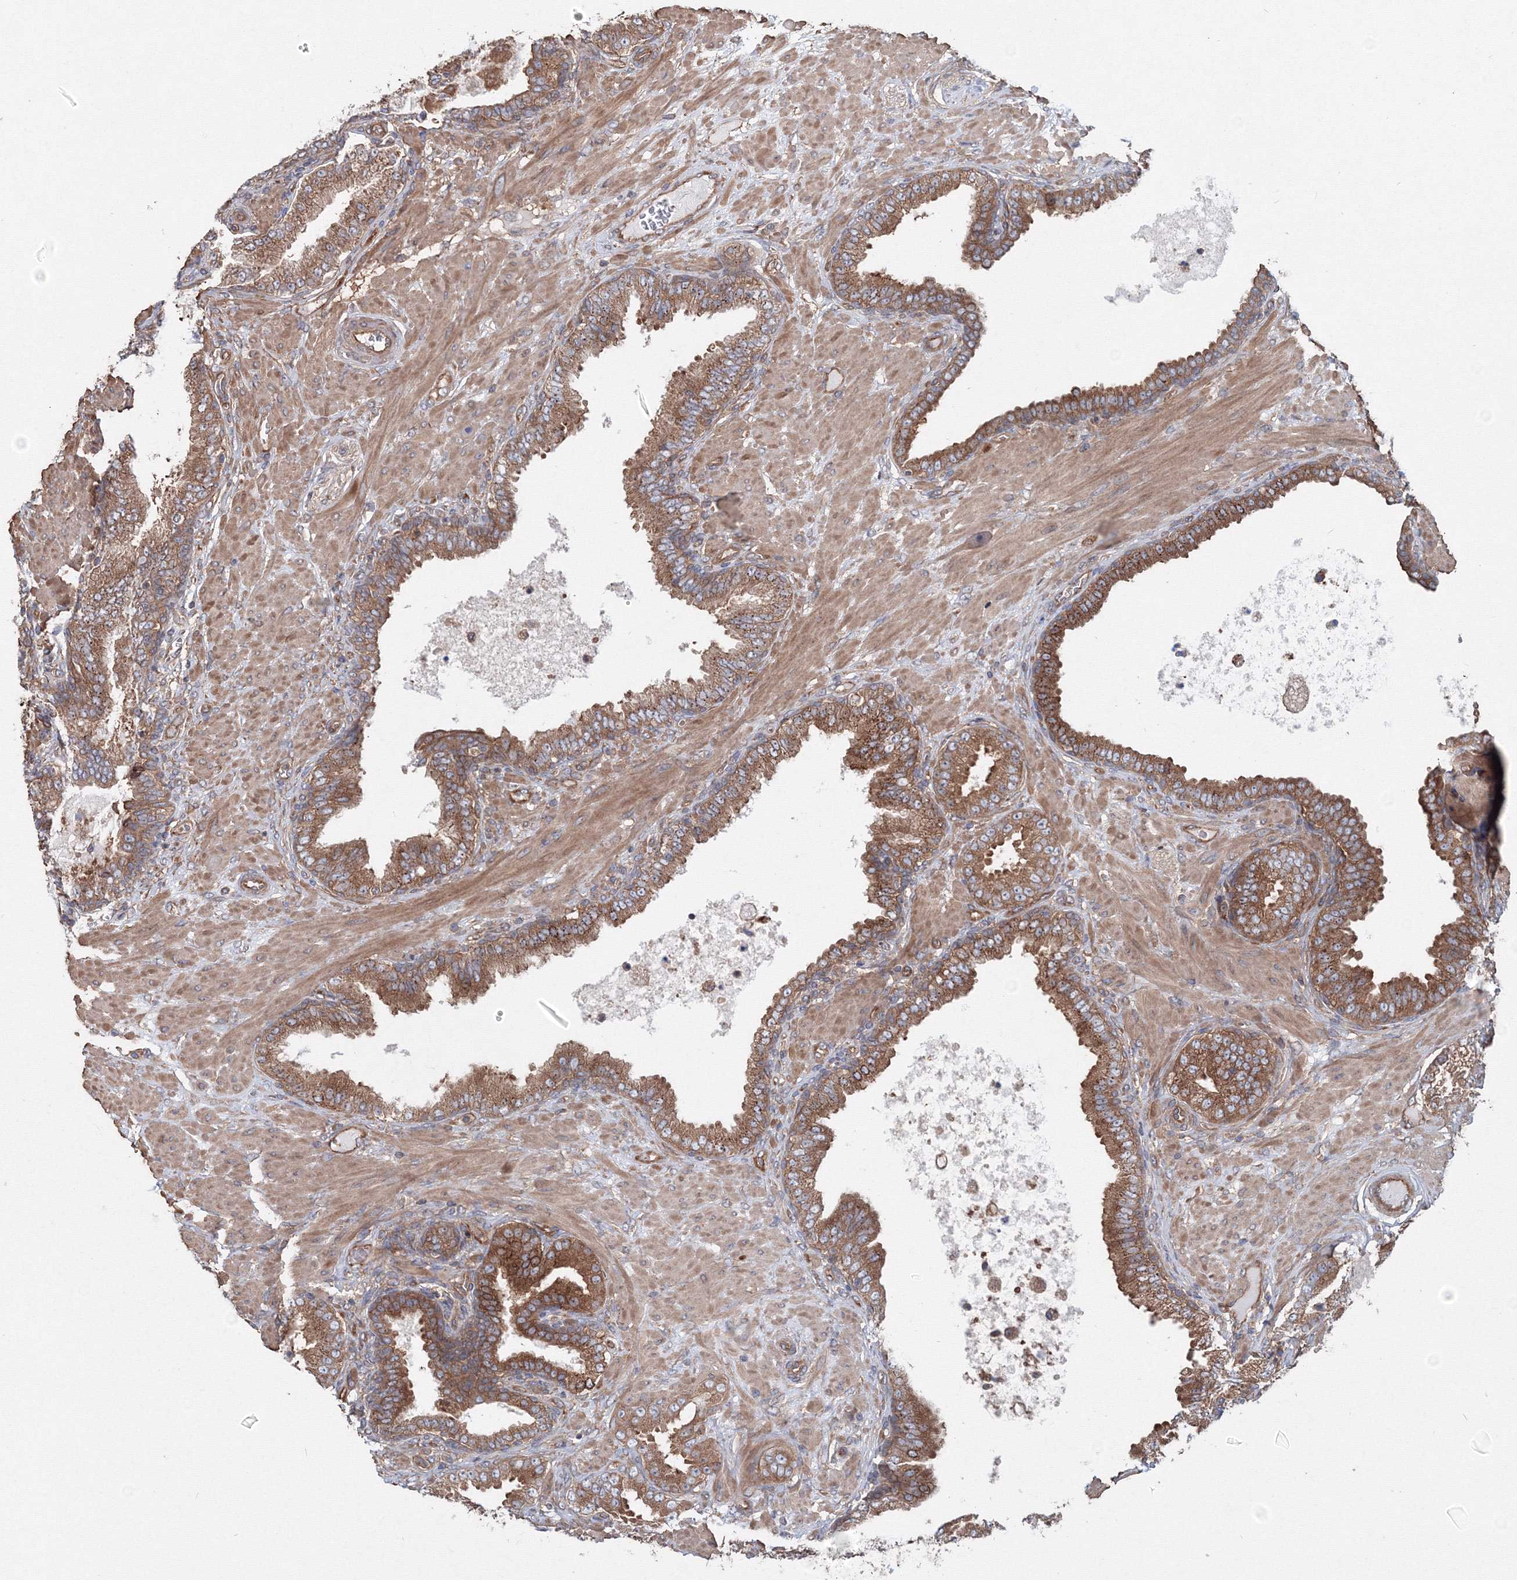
{"staining": {"intensity": "moderate", "quantity": ">75%", "location": "cytoplasmic/membranous"}, "tissue": "prostate cancer", "cell_type": "Tumor cells", "image_type": "cancer", "snomed": [{"axis": "morphology", "description": "Adenocarcinoma, Low grade"}, {"axis": "topography", "description": "Prostate"}], "caption": "Immunohistochemistry histopathology image of low-grade adenocarcinoma (prostate) stained for a protein (brown), which displays medium levels of moderate cytoplasmic/membranous positivity in approximately >75% of tumor cells.", "gene": "EXOC1", "patient": {"sex": "male", "age": 63}}